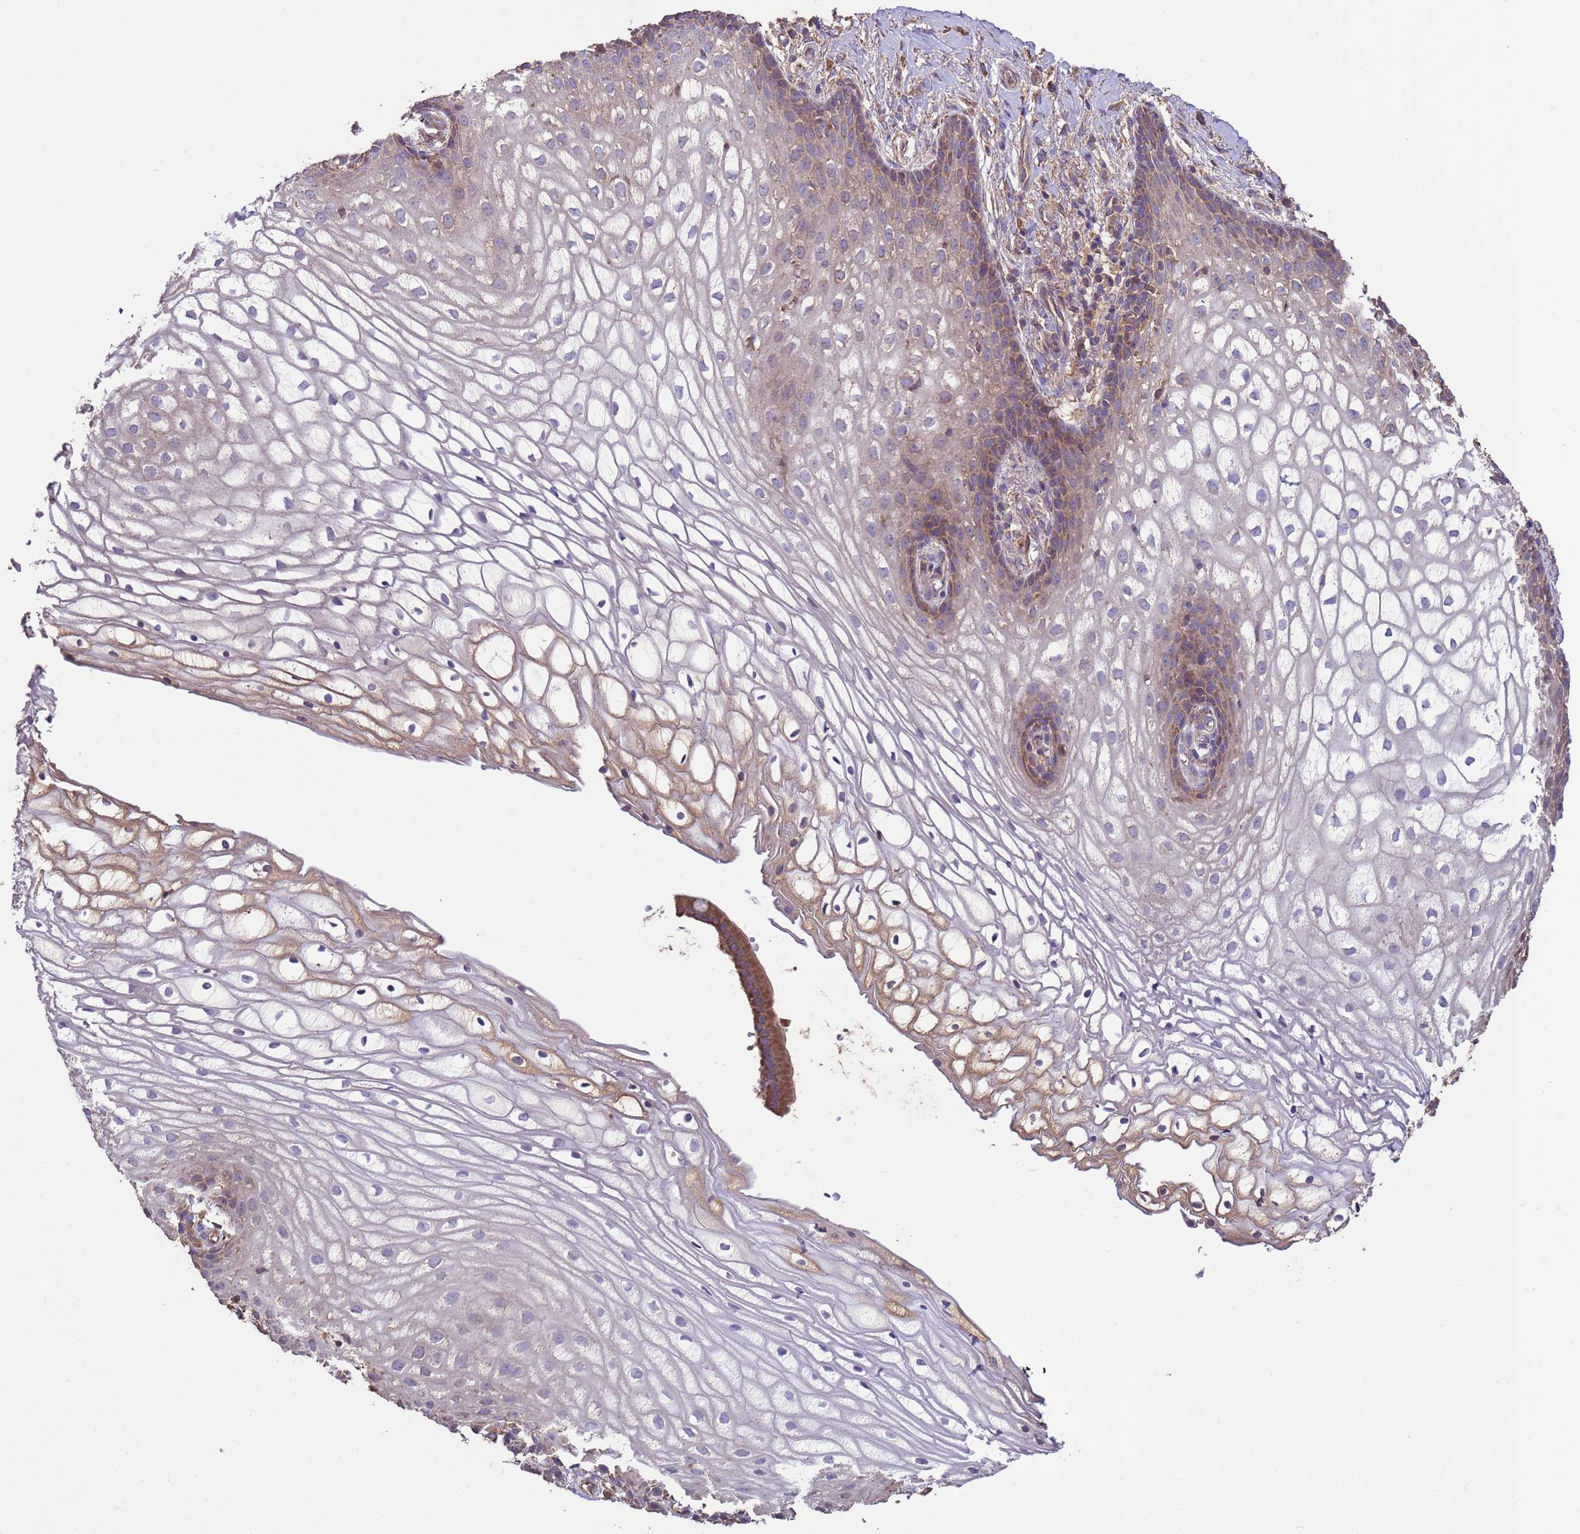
{"staining": {"intensity": "weak", "quantity": "25%-75%", "location": "cytoplasmic/membranous"}, "tissue": "vagina", "cell_type": "Squamous epithelial cells", "image_type": "normal", "snomed": [{"axis": "morphology", "description": "Normal tissue, NOS"}, {"axis": "topography", "description": "Vagina"}], "caption": "Immunohistochemistry (IHC) of normal human vagina reveals low levels of weak cytoplasmic/membranous positivity in about 25%-75% of squamous epithelial cells. Nuclei are stained in blue.", "gene": "EEF1AKMT1", "patient": {"sex": "female", "age": 60}}